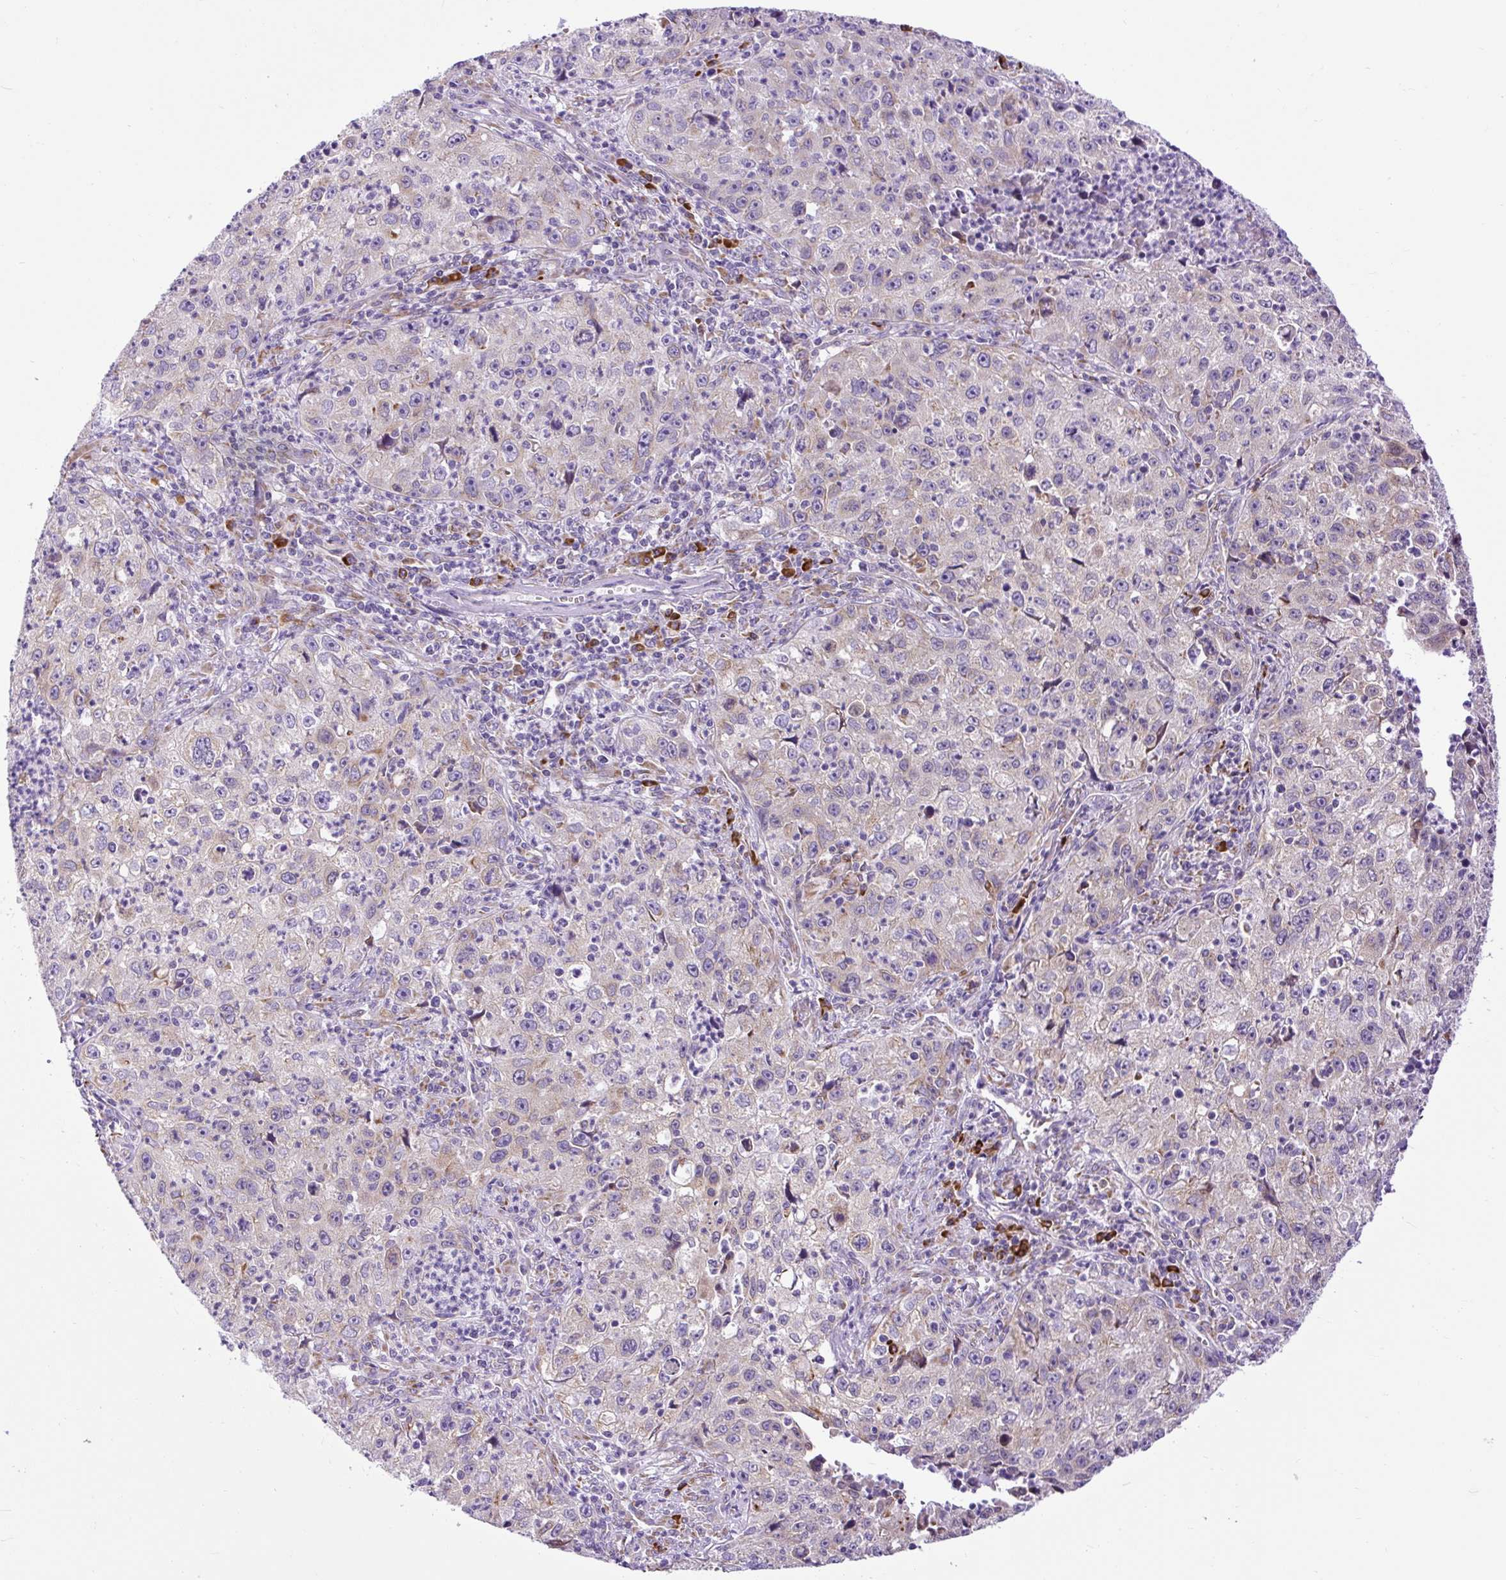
{"staining": {"intensity": "weak", "quantity": "<25%", "location": "cytoplasmic/membranous"}, "tissue": "lung cancer", "cell_type": "Tumor cells", "image_type": "cancer", "snomed": [{"axis": "morphology", "description": "Squamous cell carcinoma, NOS"}, {"axis": "topography", "description": "Lung"}], "caption": "Tumor cells show no significant expression in squamous cell carcinoma (lung).", "gene": "DDOST", "patient": {"sex": "male", "age": 71}}